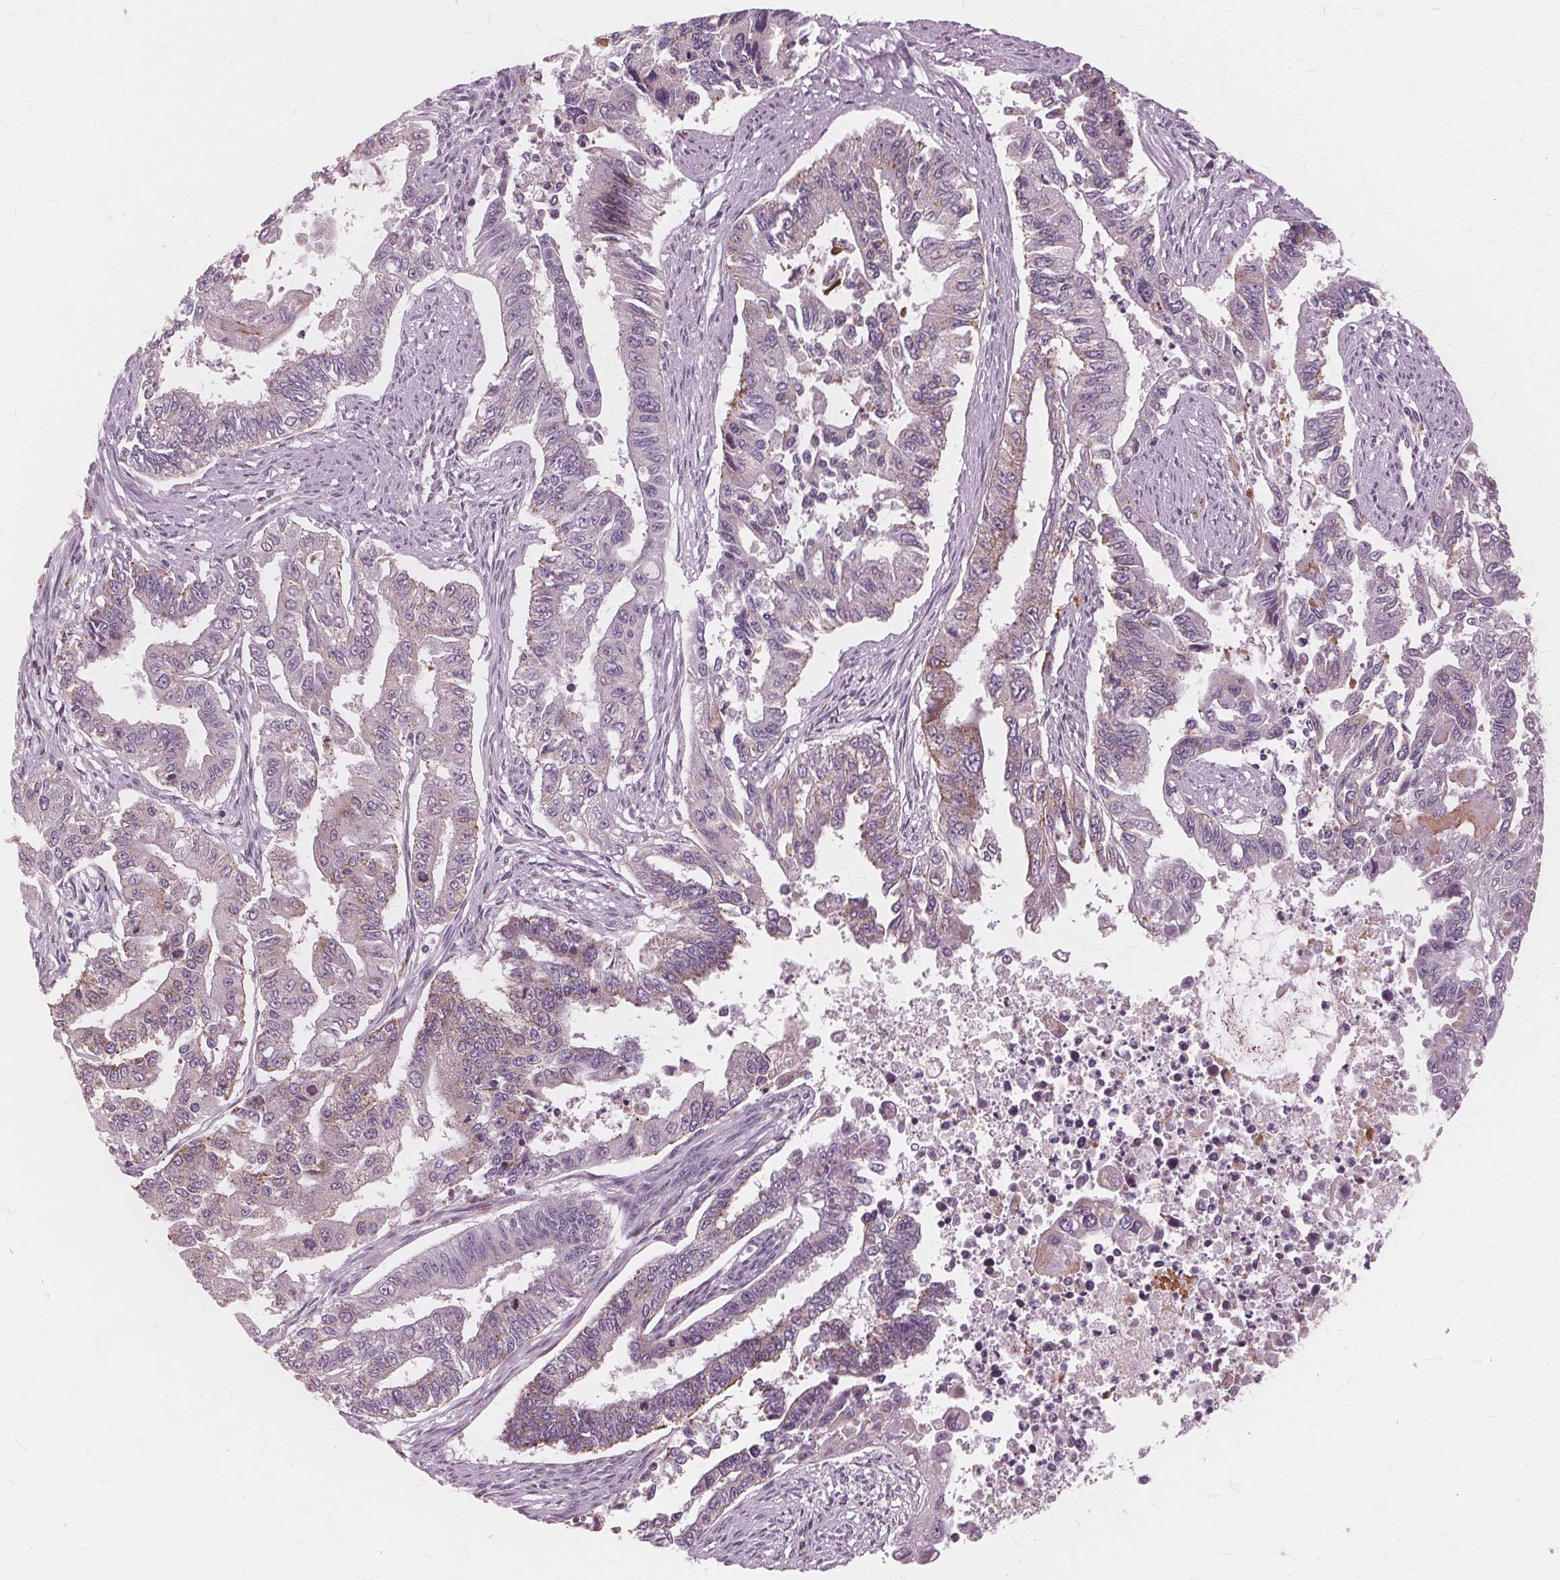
{"staining": {"intensity": "weak", "quantity": "<25%", "location": "cytoplasmic/membranous"}, "tissue": "endometrial cancer", "cell_type": "Tumor cells", "image_type": "cancer", "snomed": [{"axis": "morphology", "description": "Adenocarcinoma, NOS"}, {"axis": "topography", "description": "Uterus"}], "caption": "This is an IHC histopathology image of adenocarcinoma (endometrial). There is no expression in tumor cells.", "gene": "DNASE2", "patient": {"sex": "female", "age": 59}}